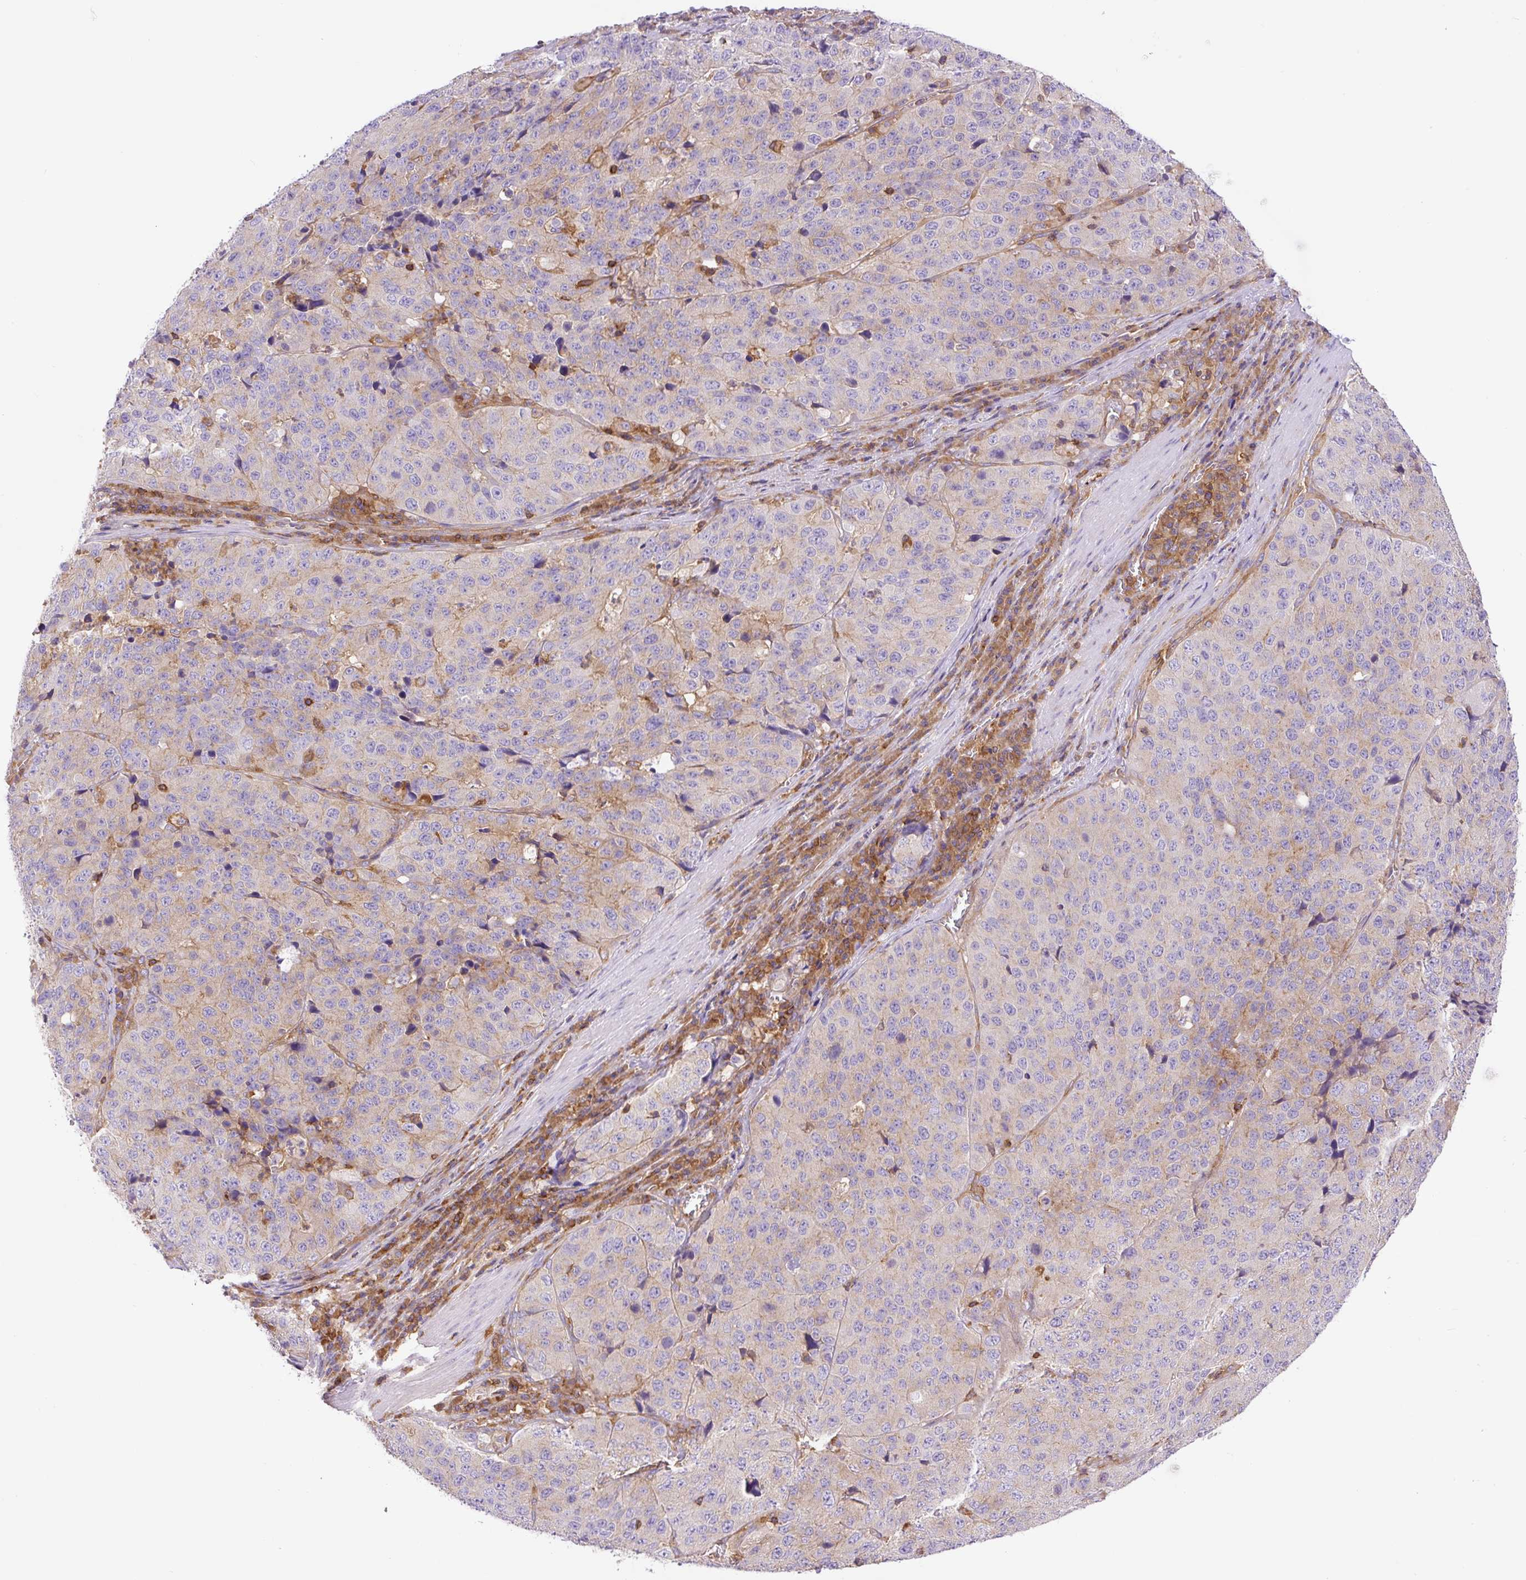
{"staining": {"intensity": "moderate", "quantity": "25%-75%", "location": "cytoplasmic/membranous"}, "tissue": "stomach cancer", "cell_type": "Tumor cells", "image_type": "cancer", "snomed": [{"axis": "morphology", "description": "Adenocarcinoma, NOS"}, {"axis": "topography", "description": "Stomach"}], "caption": "The photomicrograph shows immunohistochemical staining of stomach cancer (adenocarcinoma). There is moderate cytoplasmic/membranous expression is seen in approximately 25%-75% of tumor cells.", "gene": "DNM2", "patient": {"sex": "male", "age": 71}}